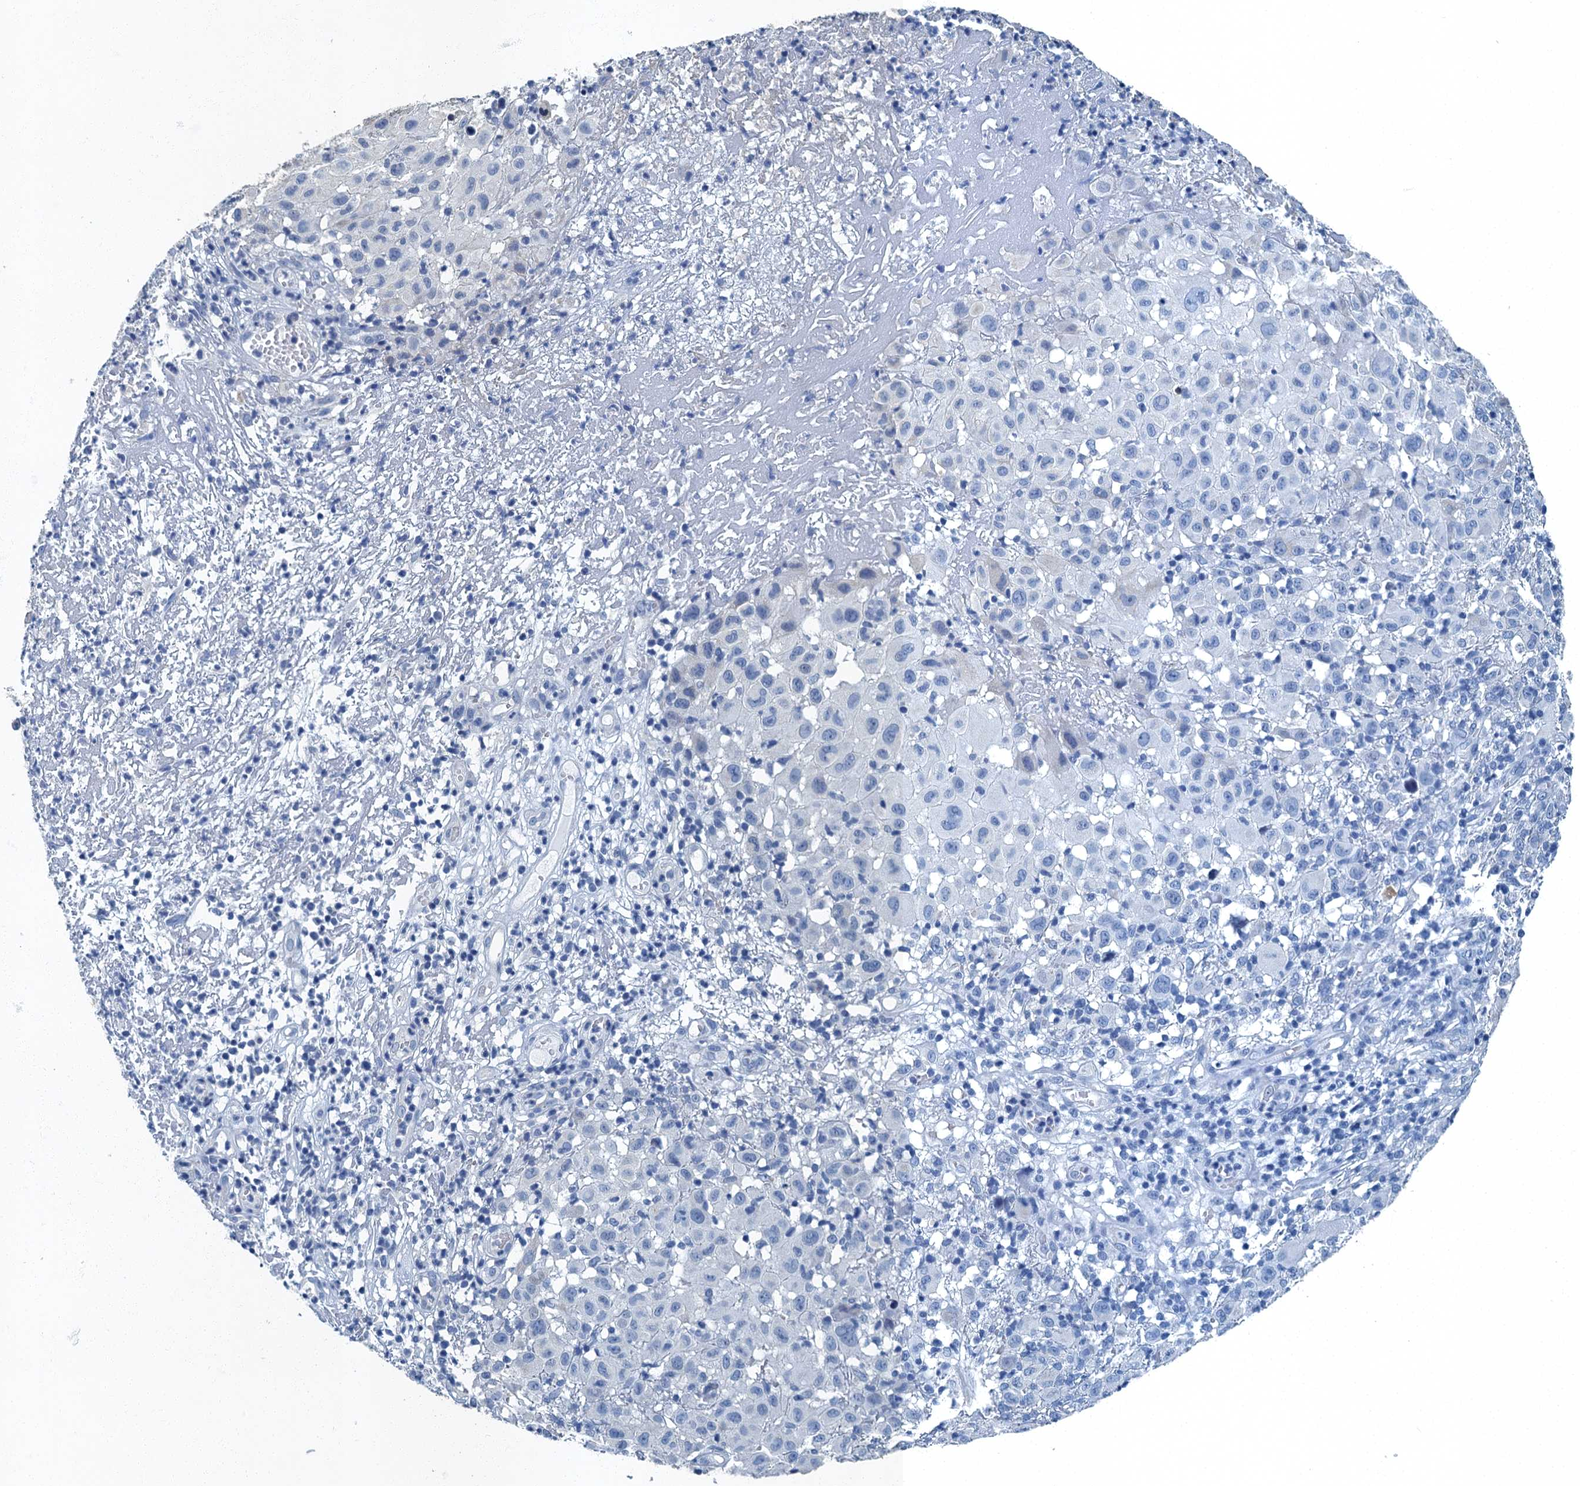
{"staining": {"intensity": "negative", "quantity": "none", "location": "none"}, "tissue": "melanoma", "cell_type": "Tumor cells", "image_type": "cancer", "snomed": [{"axis": "morphology", "description": "Malignant melanoma, NOS"}, {"axis": "topography", "description": "Skin"}], "caption": "IHC histopathology image of neoplastic tissue: human malignant melanoma stained with DAB (3,3'-diaminobenzidine) reveals no significant protein positivity in tumor cells. The staining is performed using DAB (3,3'-diaminobenzidine) brown chromogen with nuclei counter-stained in using hematoxylin.", "gene": "GADL1", "patient": {"sex": "male", "age": 73}}